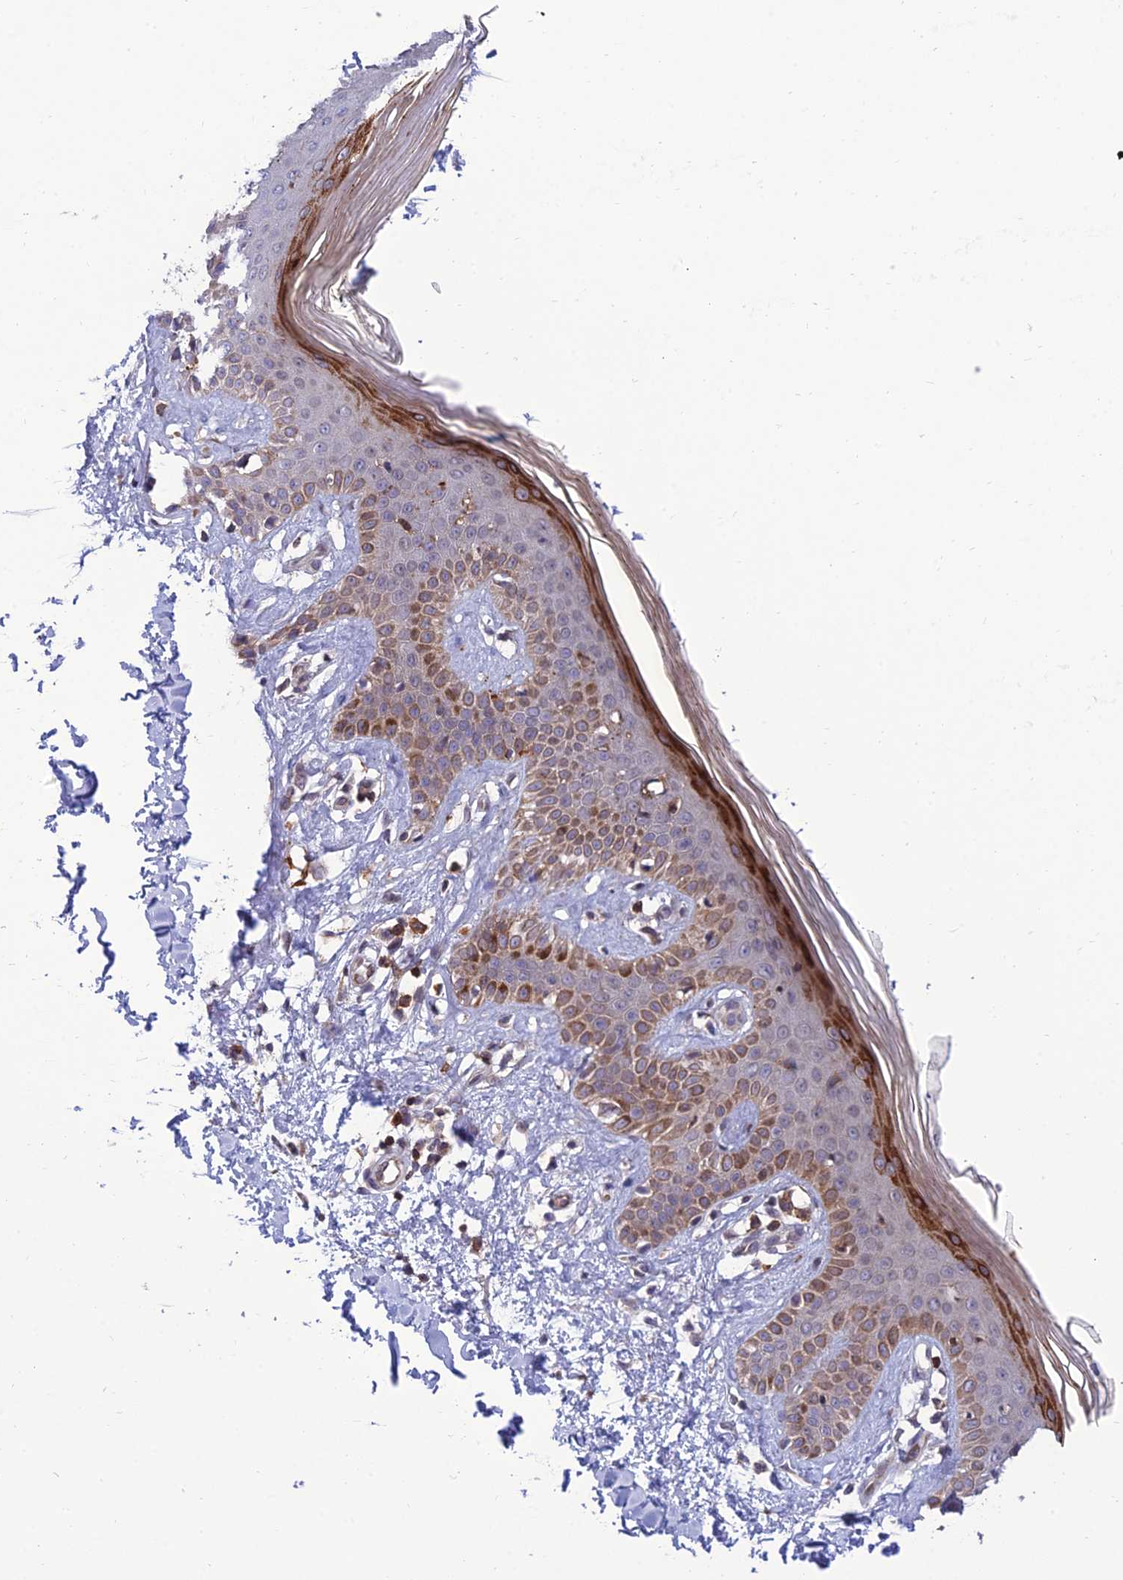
{"staining": {"intensity": "moderate", "quantity": ">75%", "location": "cytoplasmic/membranous"}, "tissue": "skin", "cell_type": "Fibroblasts", "image_type": "normal", "snomed": [{"axis": "morphology", "description": "Normal tissue, NOS"}, {"axis": "topography", "description": "Skin"}], "caption": "Skin stained for a protein (brown) exhibits moderate cytoplasmic/membranous positive expression in approximately >75% of fibroblasts.", "gene": "FAM76A", "patient": {"sex": "female", "age": 64}}